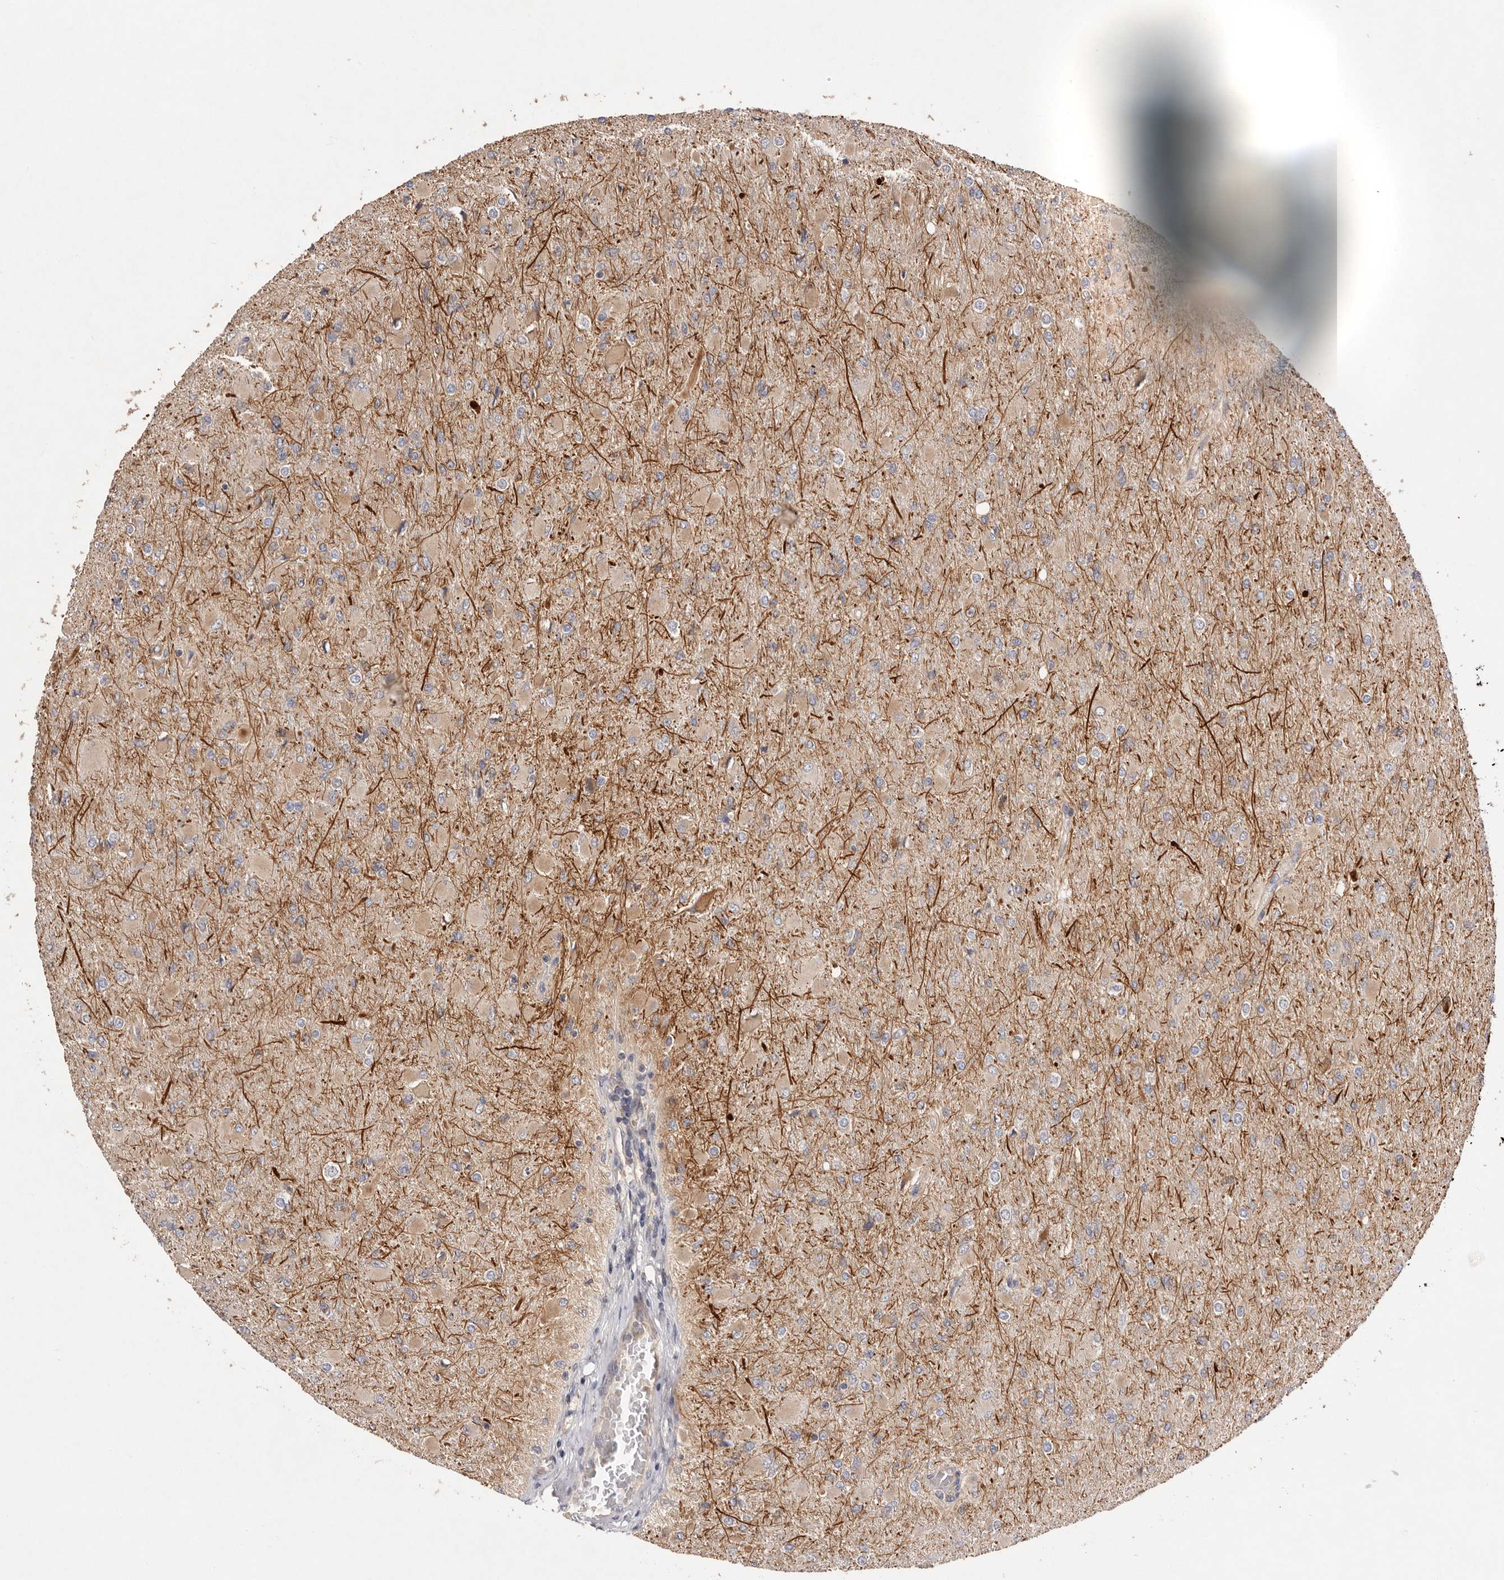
{"staining": {"intensity": "weak", "quantity": "25%-75%", "location": "cytoplasmic/membranous"}, "tissue": "glioma", "cell_type": "Tumor cells", "image_type": "cancer", "snomed": [{"axis": "morphology", "description": "Glioma, malignant, High grade"}, {"axis": "topography", "description": "Cerebral cortex"}], "caption": "Tumor cells display low levels of weak cytoplasmic/membranous staining in about 25%-75% of cells in human malignant high-grade glioma. The staining was performed using DAB to visualize the protein expression in brown, while the nuclei were stained in blue with hematoxylin (Magnification: 20x).", "gene": "DOP1A", "patient": {"sex": "female", "age": 36}}